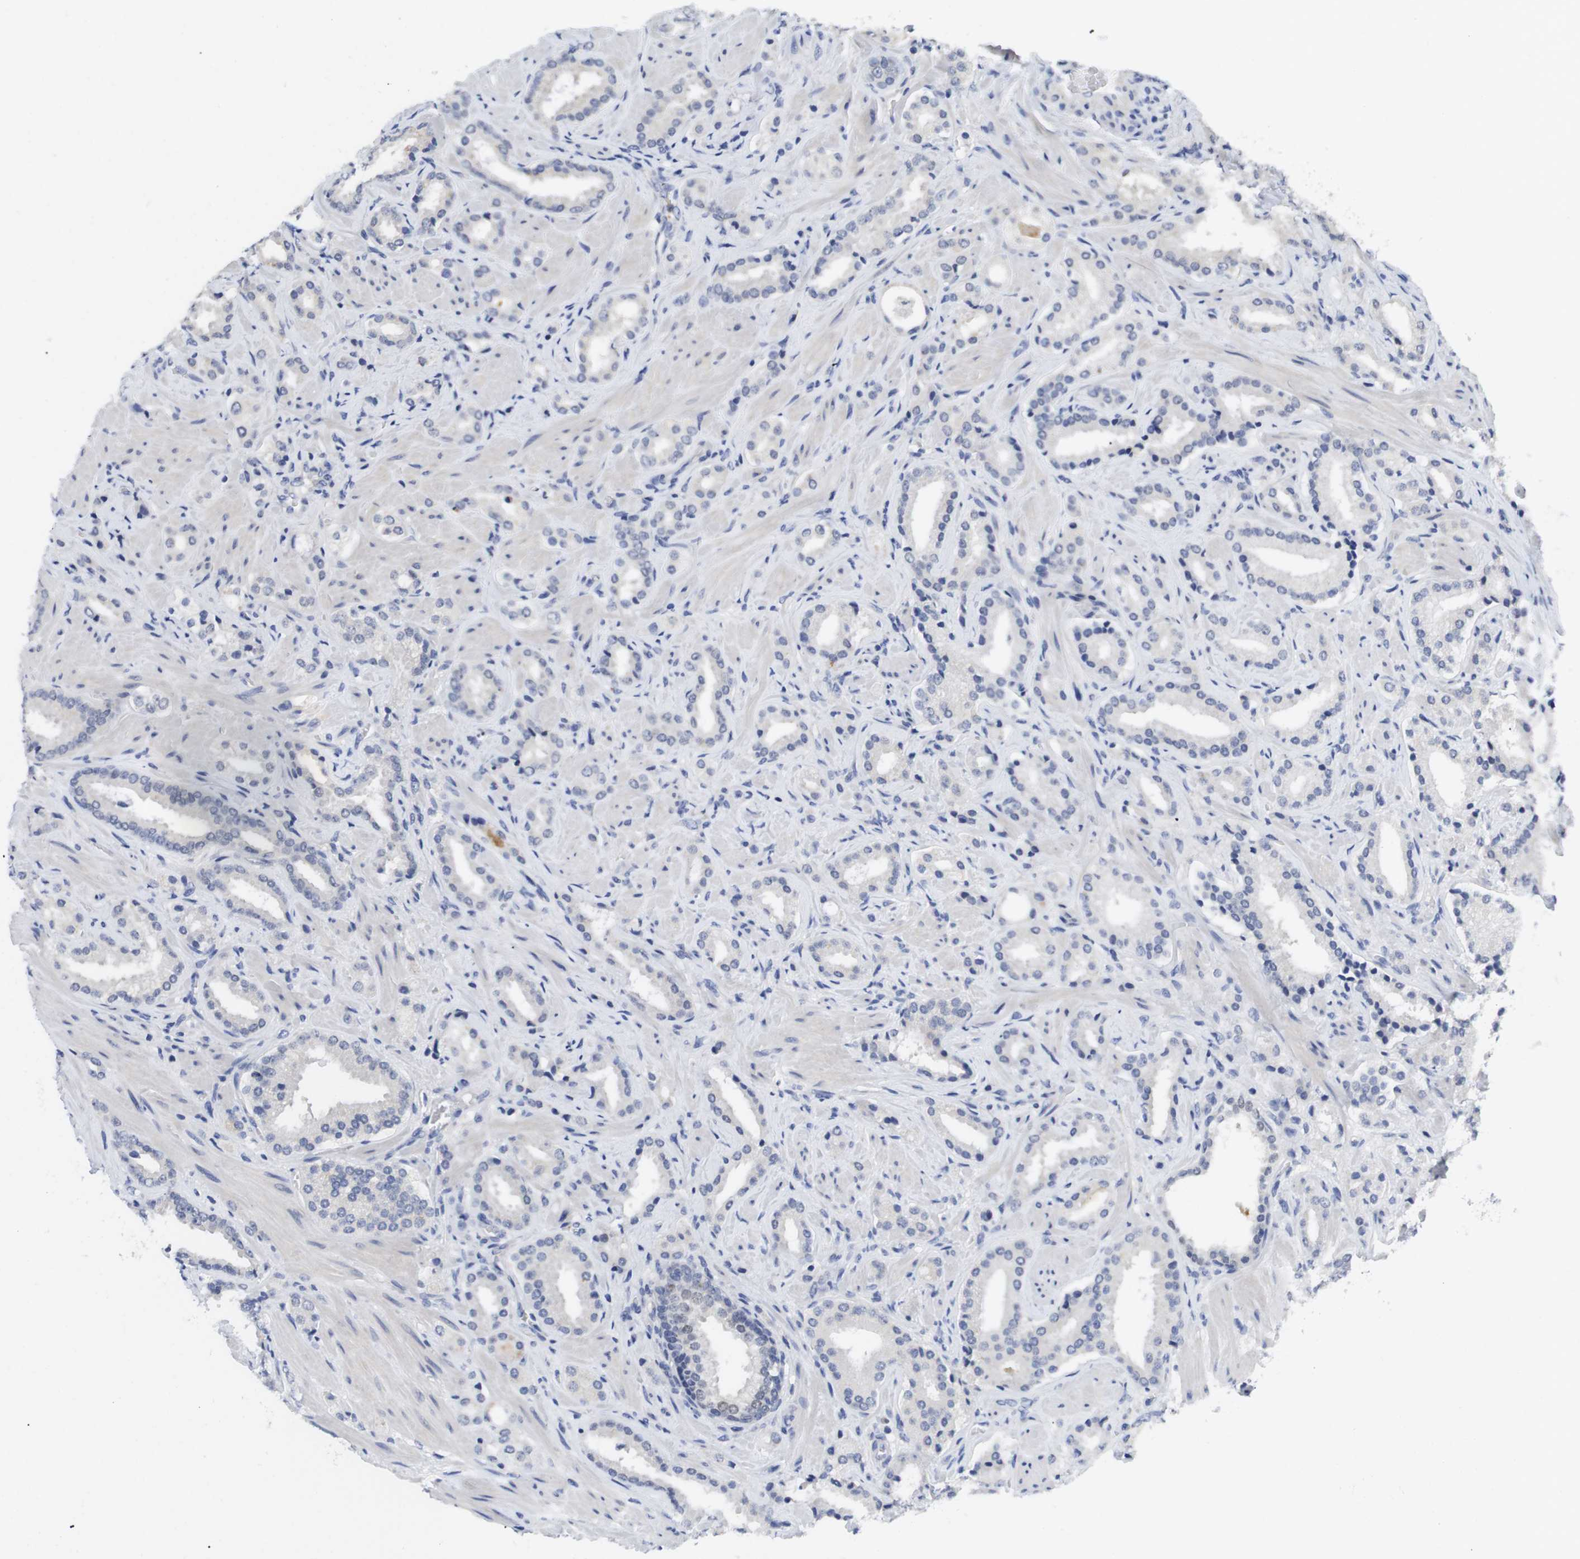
{"staining": {"intensity": "negative", "quantity": "none", "location": "none"}, "tissue": "prostate cancer", "cell_type": "Tumor cells", "image_type": "cancer", "snomed": [{"axis": "morphology", "description": "Adenocarcinoma, High grade"}, {"axis": "topography", "description": "Prostate"}], "caption": "Human high-grade adenocarcinoma (prostate) stained for a protein using immunohistochemistry exhibits no positivity in tumor cells.", "gene": "FNTA", "patient": {"sex": "male", "age": 64}}